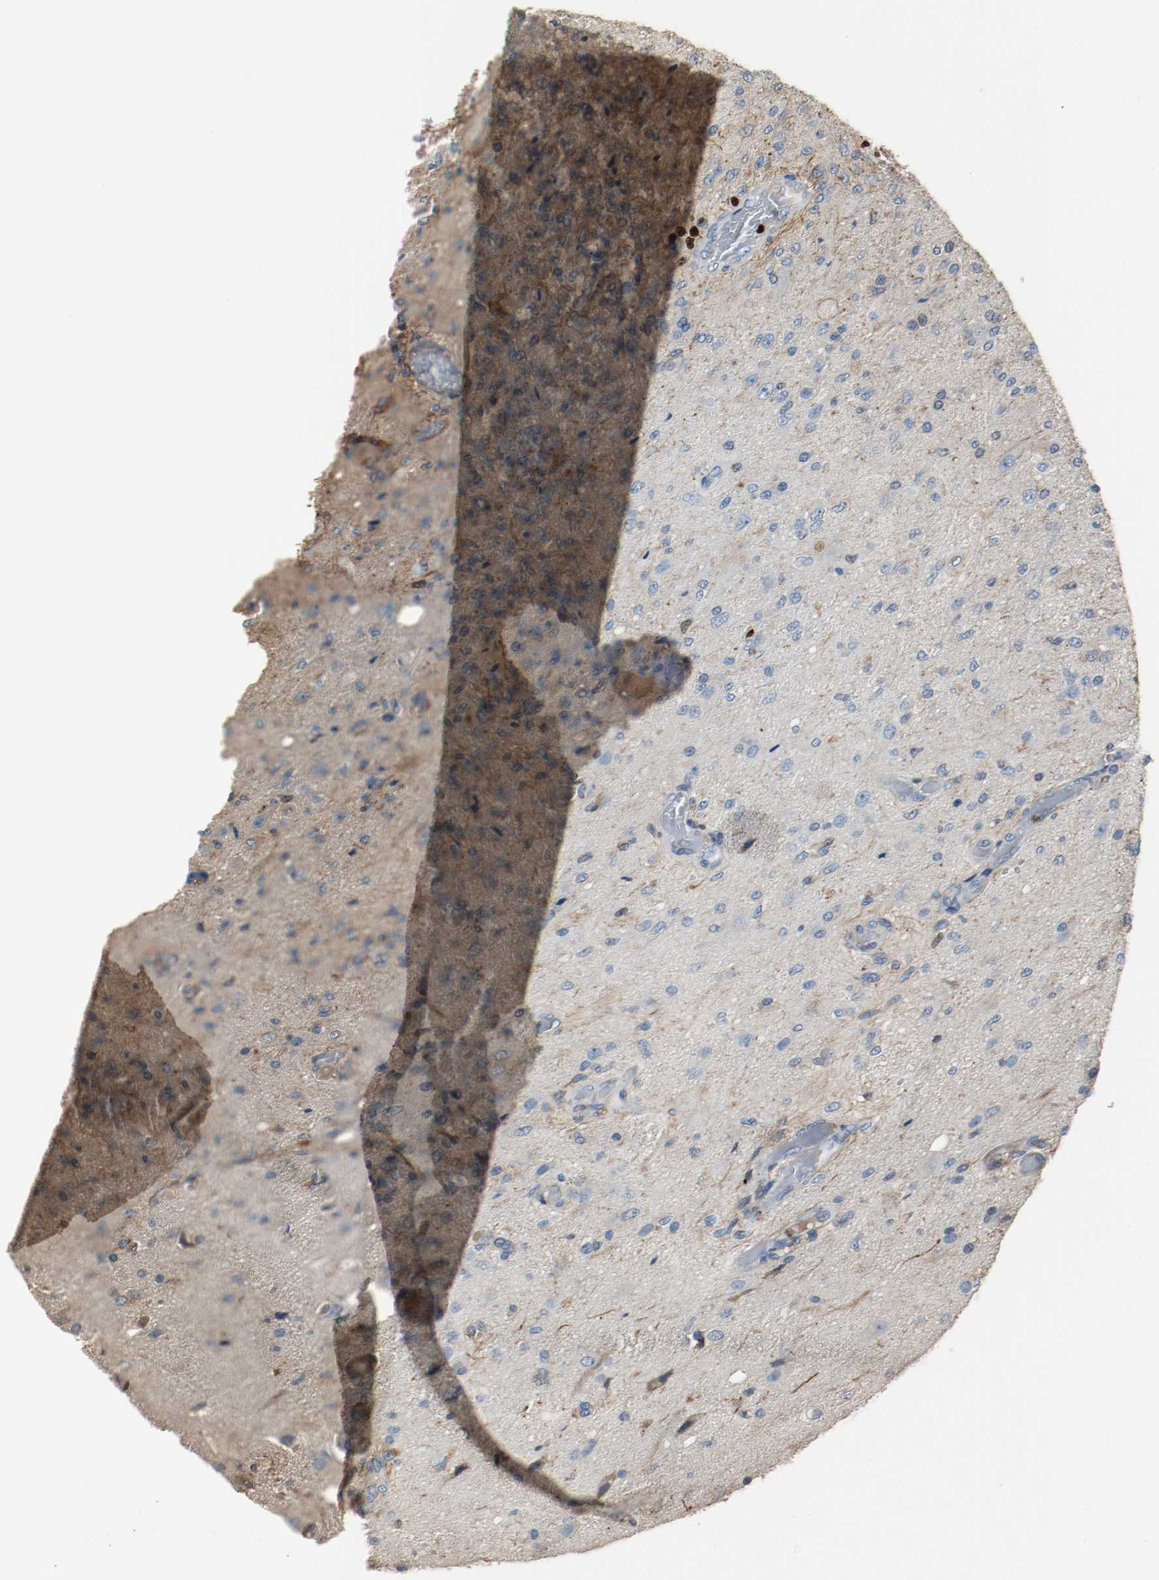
{"staining": {"intensity": "moderate", "quantity": "<25%", "location": "cytoplasmic/membranous"}, "tissue": "glioma", "cell_type": "Tumor cells", "image_type": "cancer", "snomed": [{"axis": "morphology", "description": "Normal tissue, NOS"}, {"axis": "morphology", "description": "Glioma, malignant, High grade"}, {"axis": "topography", "description": "Cerebral cortex"}], "caption": "This histopathology image reveals glioma stained with IHC to label a protein in brown. The cytoplasmic/membranous of tumor cells show moderate positivity for the protein. Nuclei are counter-stained blue.", "gene": "BLK", "patient": {"sex": "male", "age": 77}}